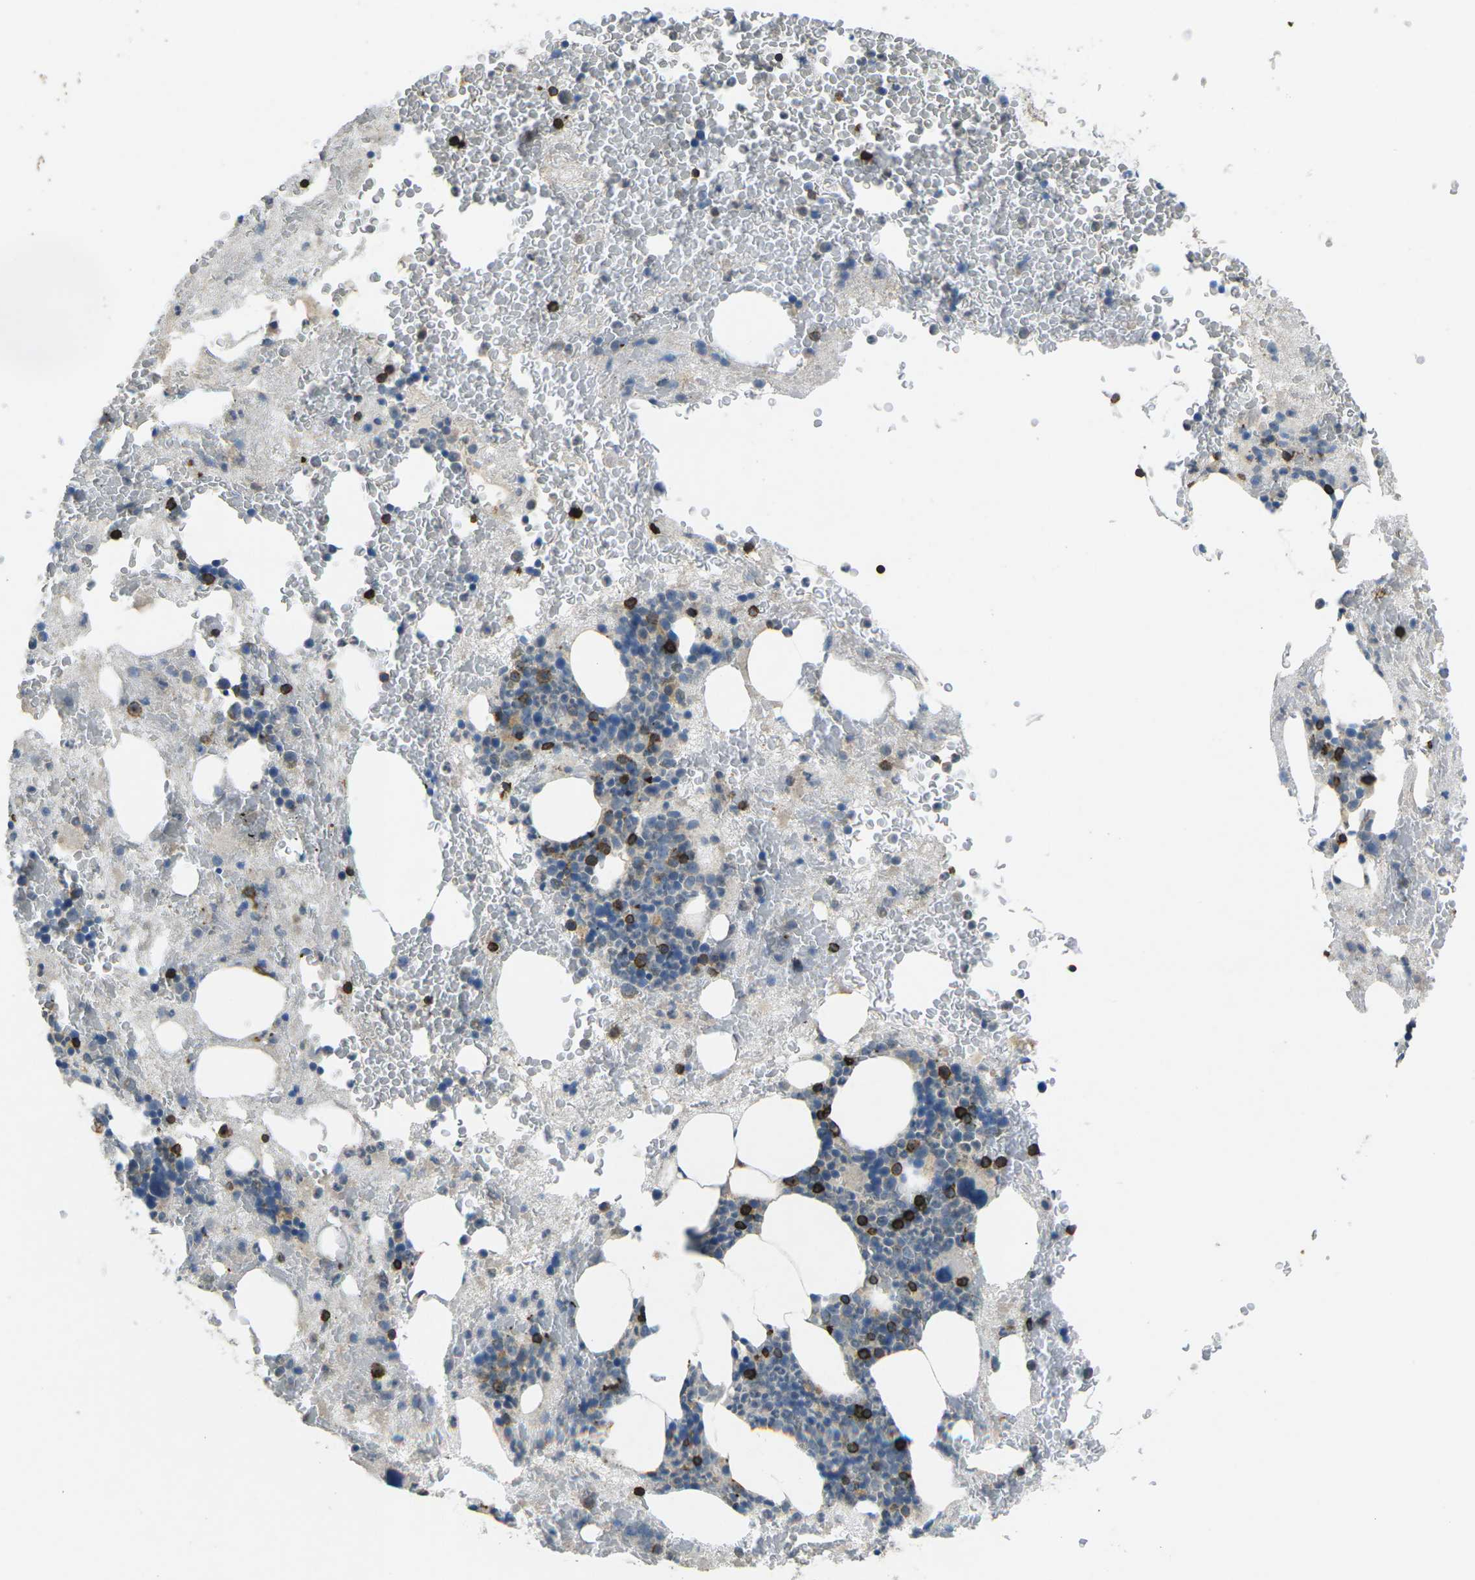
{"staining": {"intensity": "strong", "quantity": "<25%", "location": "cytoplasmic/membranous"}, "tissue": "bone marrow", "cell_type": "Hematopoietic cells", "image_type": "normal", "snomed": [{"axis": "morphology", "description": "Normal tissue, NOS"}, {"axis": "morphology", "description": "Inflammation, NOS"}, {"axis": "topography", "description": "Bone marrow"}], "caption": "Strong cytoplasmic/membranous expression is seen in approximately <25% of hematopoietic cells in unremarkable bone marrow. (IHC, brightfield microscopy, high magnification).", "gene": "CD19", "patient": {"sex": "male", "age": 63}}